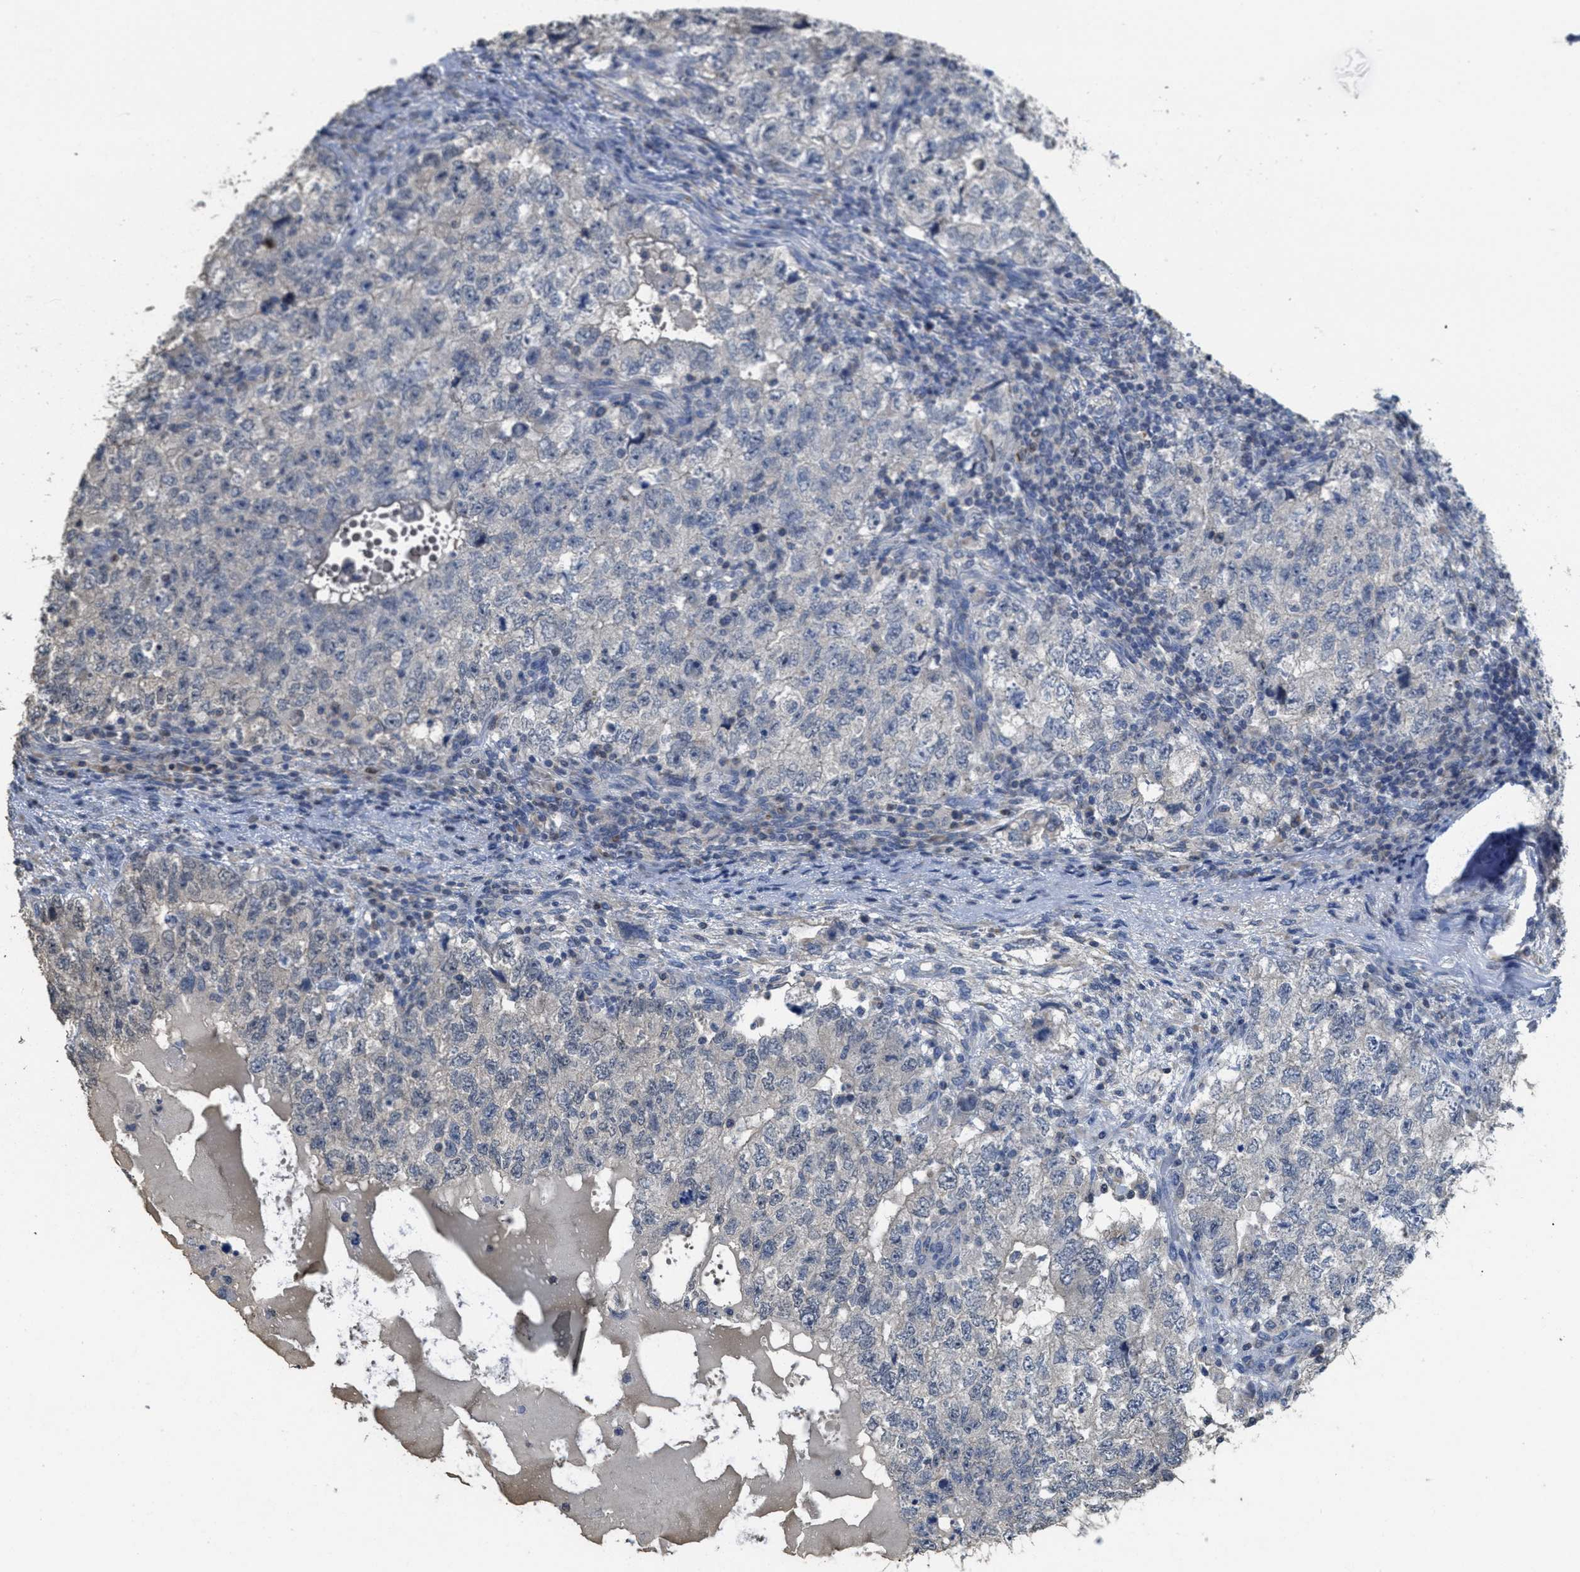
{"staining": {"intensity": "negative", "quantity": "none", "location": "none"}, "tissue": "testis cancer", "cell_type": "Tumor cells", "image_type": "cancer", "snomed": [{"axis": "morphology", "description": "Carcinoma, Embryonal, NOS"}, {"axis": "topography", "description": "Testis"}], "caption": "Human testis cancer (embryonal carcinoma) stained for a protein using immunohistochemistry (IHC) demonstrates no expression in tumor cells.", "gene": "SFXN2", "patient": {"sex": "male", "age": 36}}